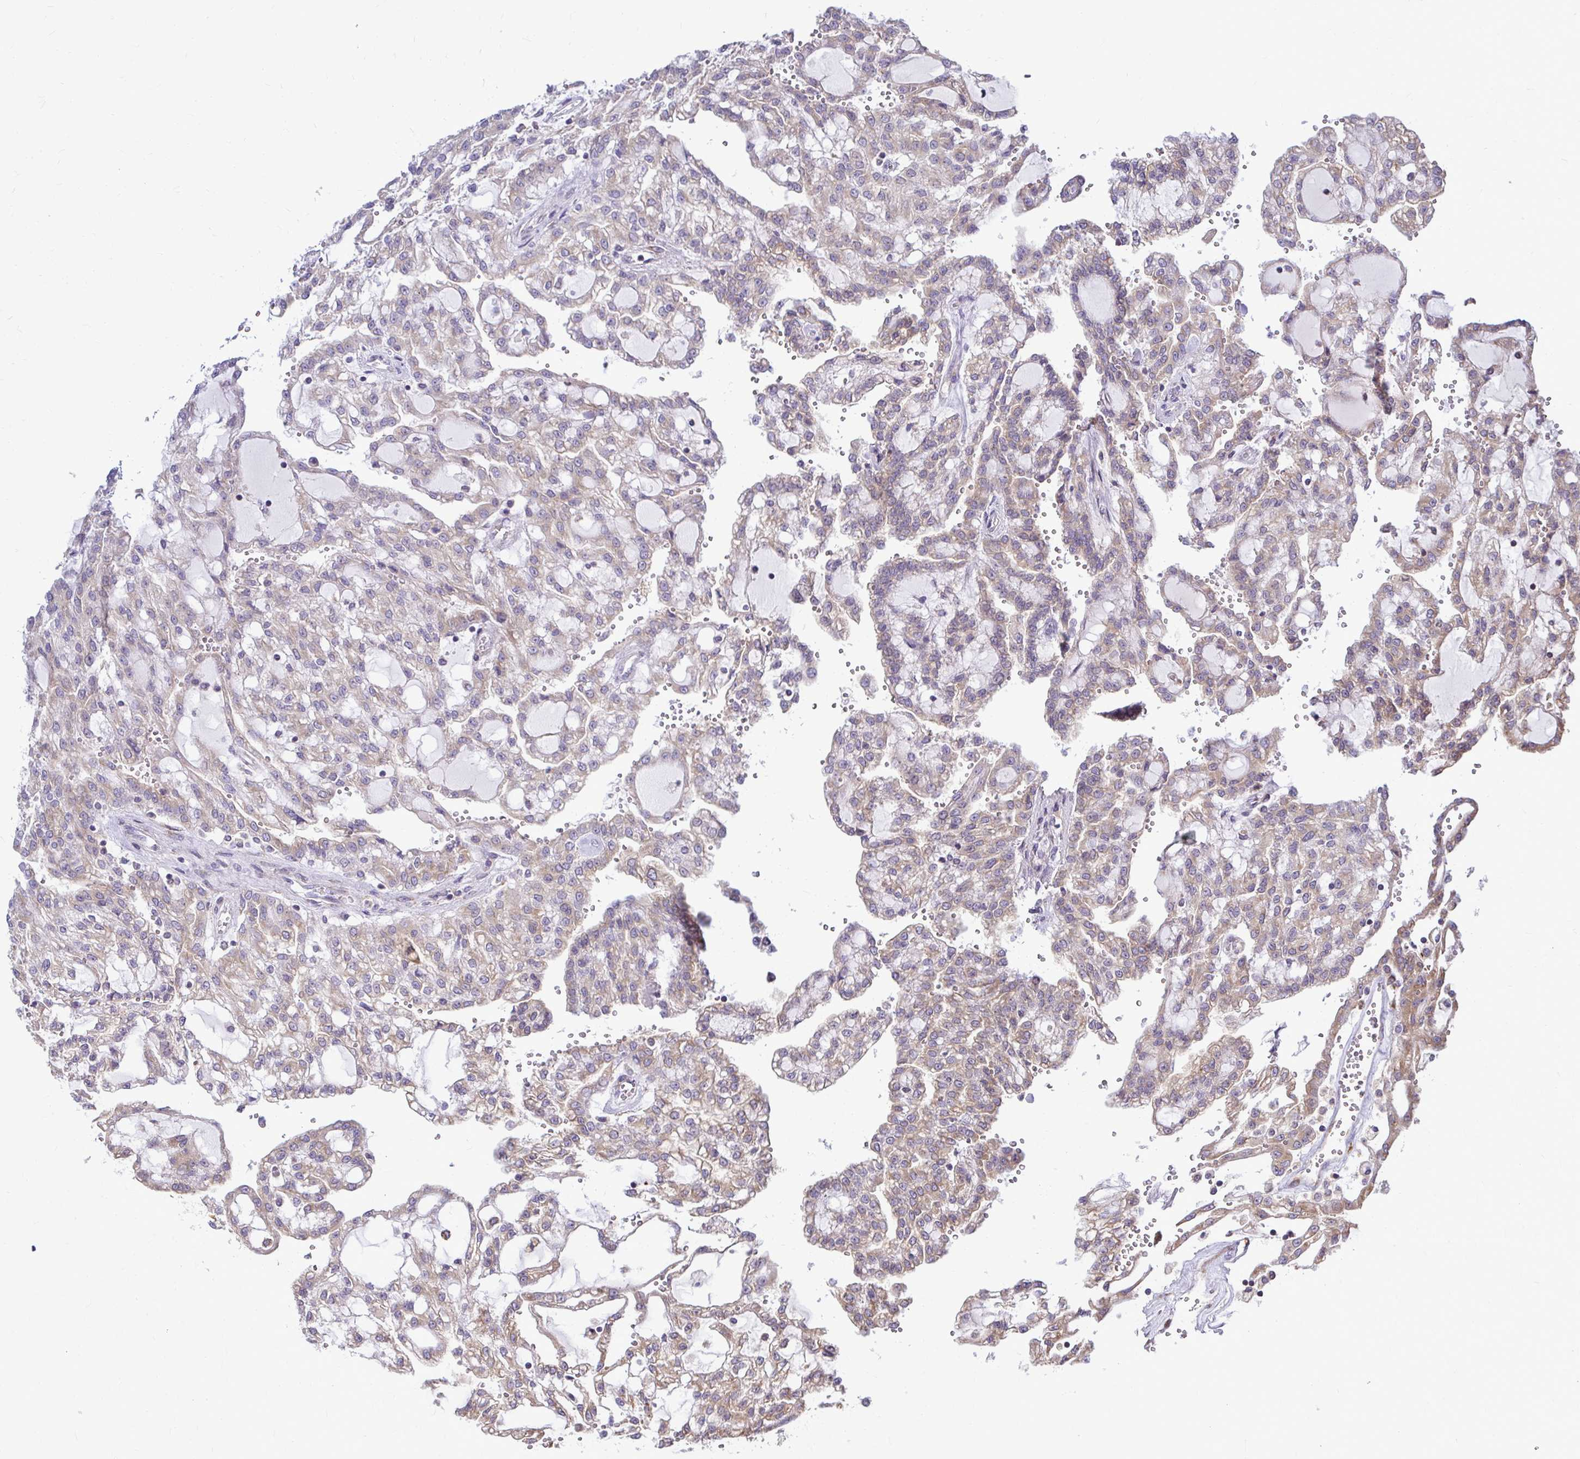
{"staining": {"intensity": "weak", "quantity": "<25%", "location": "cytoplasmic/membranous"}, "tissue": "renal cancer", "cell_type": "Tumor cells", "image_type": "cancer", "snomed": [{"axis": "morphology", "description": "Adenocarcinoma, NOS"}, {"axis": "topography", "description": "Kidney"}], "caption": "Image shows no significant protein expression in tumor cells of adenocarcinoma (renal). (DAB immunohistochemistry (IHC), high magnification).", "gene": "FMR1", "patient": {"sex": "male", "age": 63}}